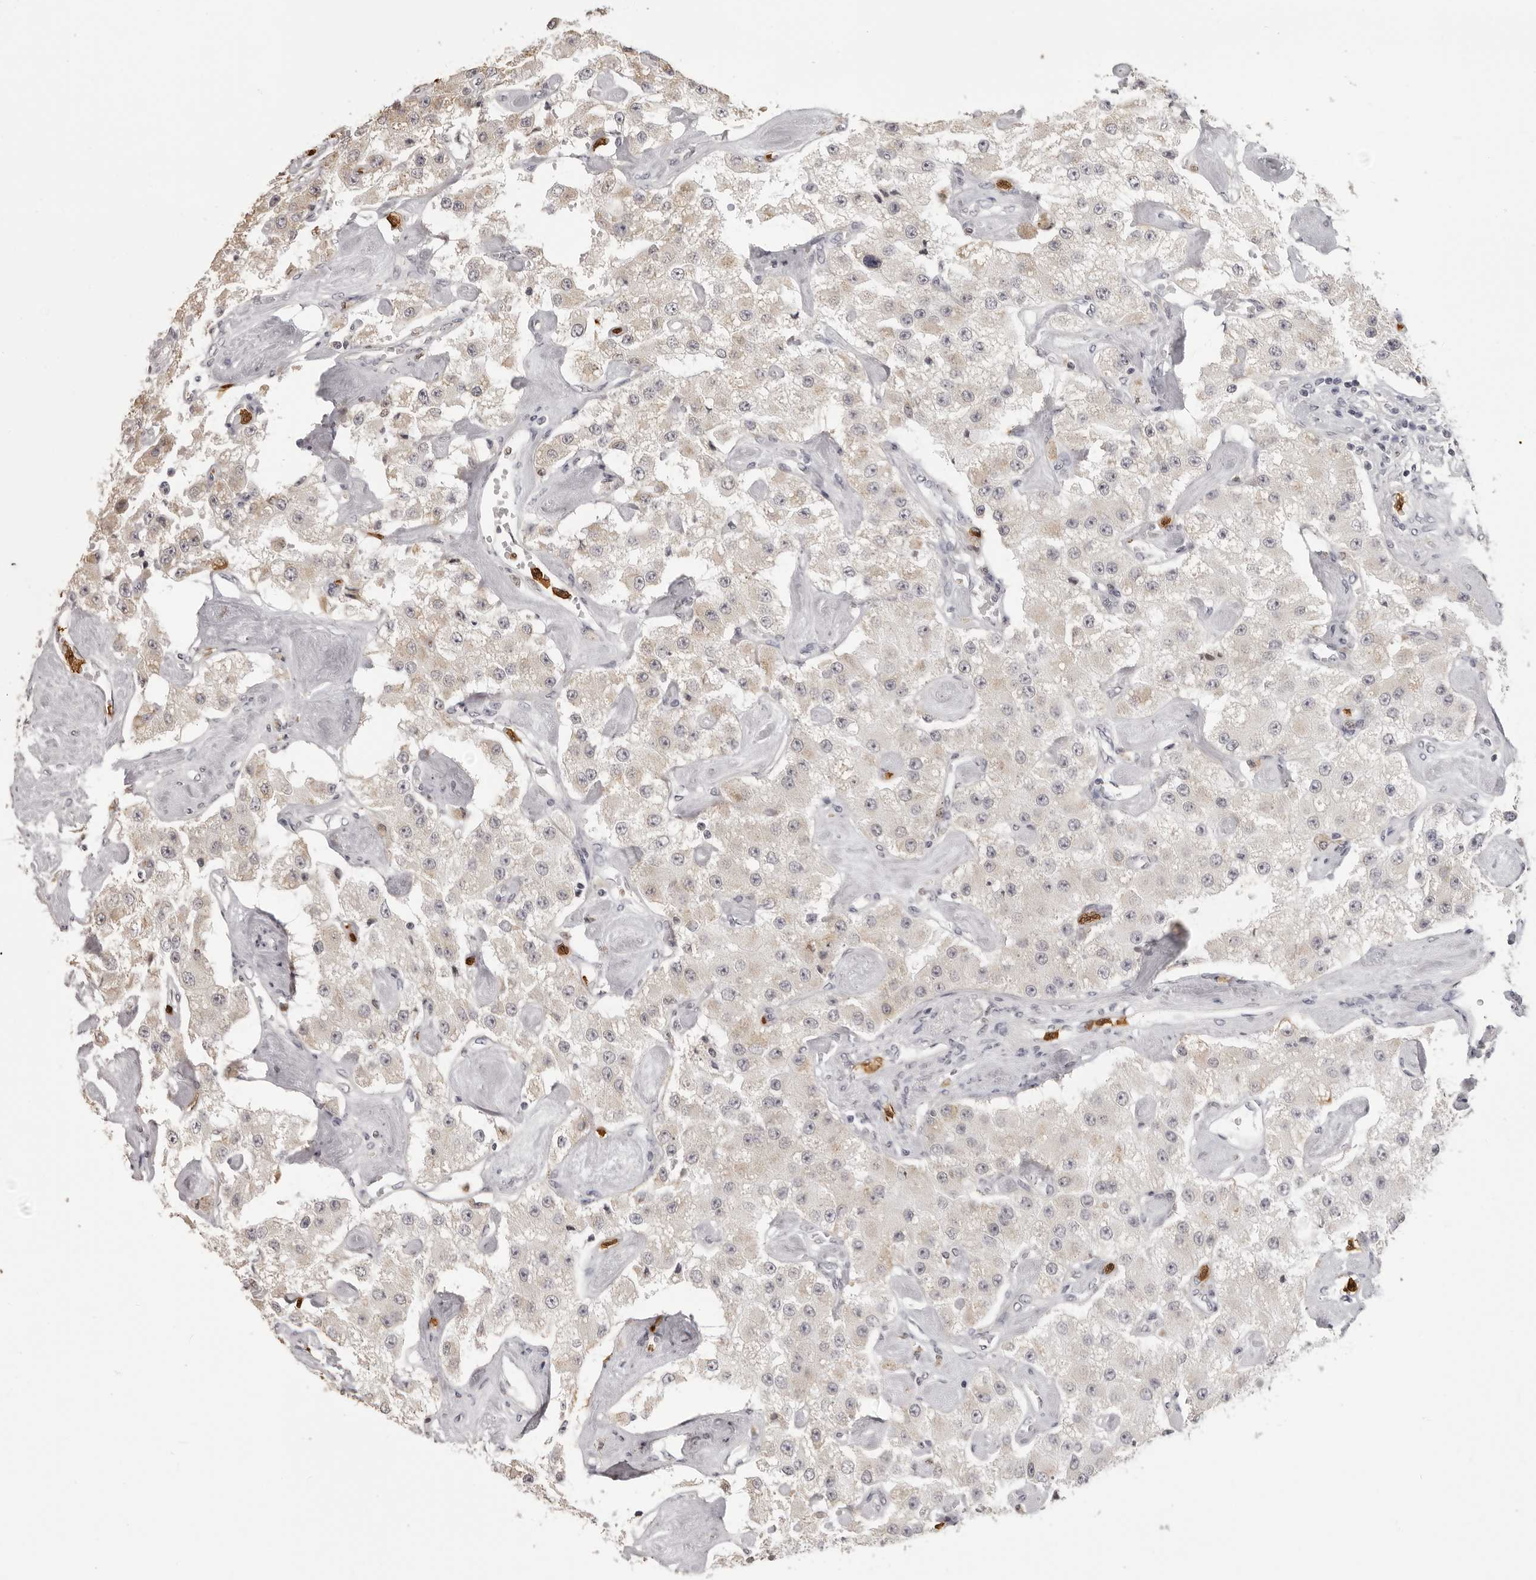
{"staining": {"intensity": "weak", "quantity": "<25%", "location": "cytoplasmic/membranous"}, "tissue": "carcinoid", "cell_type": "Tumor cells", "image_type": "cancer", "snomed": [{"axis": "morphology", "description": "Carcinoid, malignant, NOS"}, {"axis": "topography", "description": "Pancreas"}], "caption": "This is a micrograph of immunohistochemistry staining of carcinoid (malignant), which shows no expression in tumor cells.", "gene": "IL31", "patient": {"sex": "male", "age": 41}}